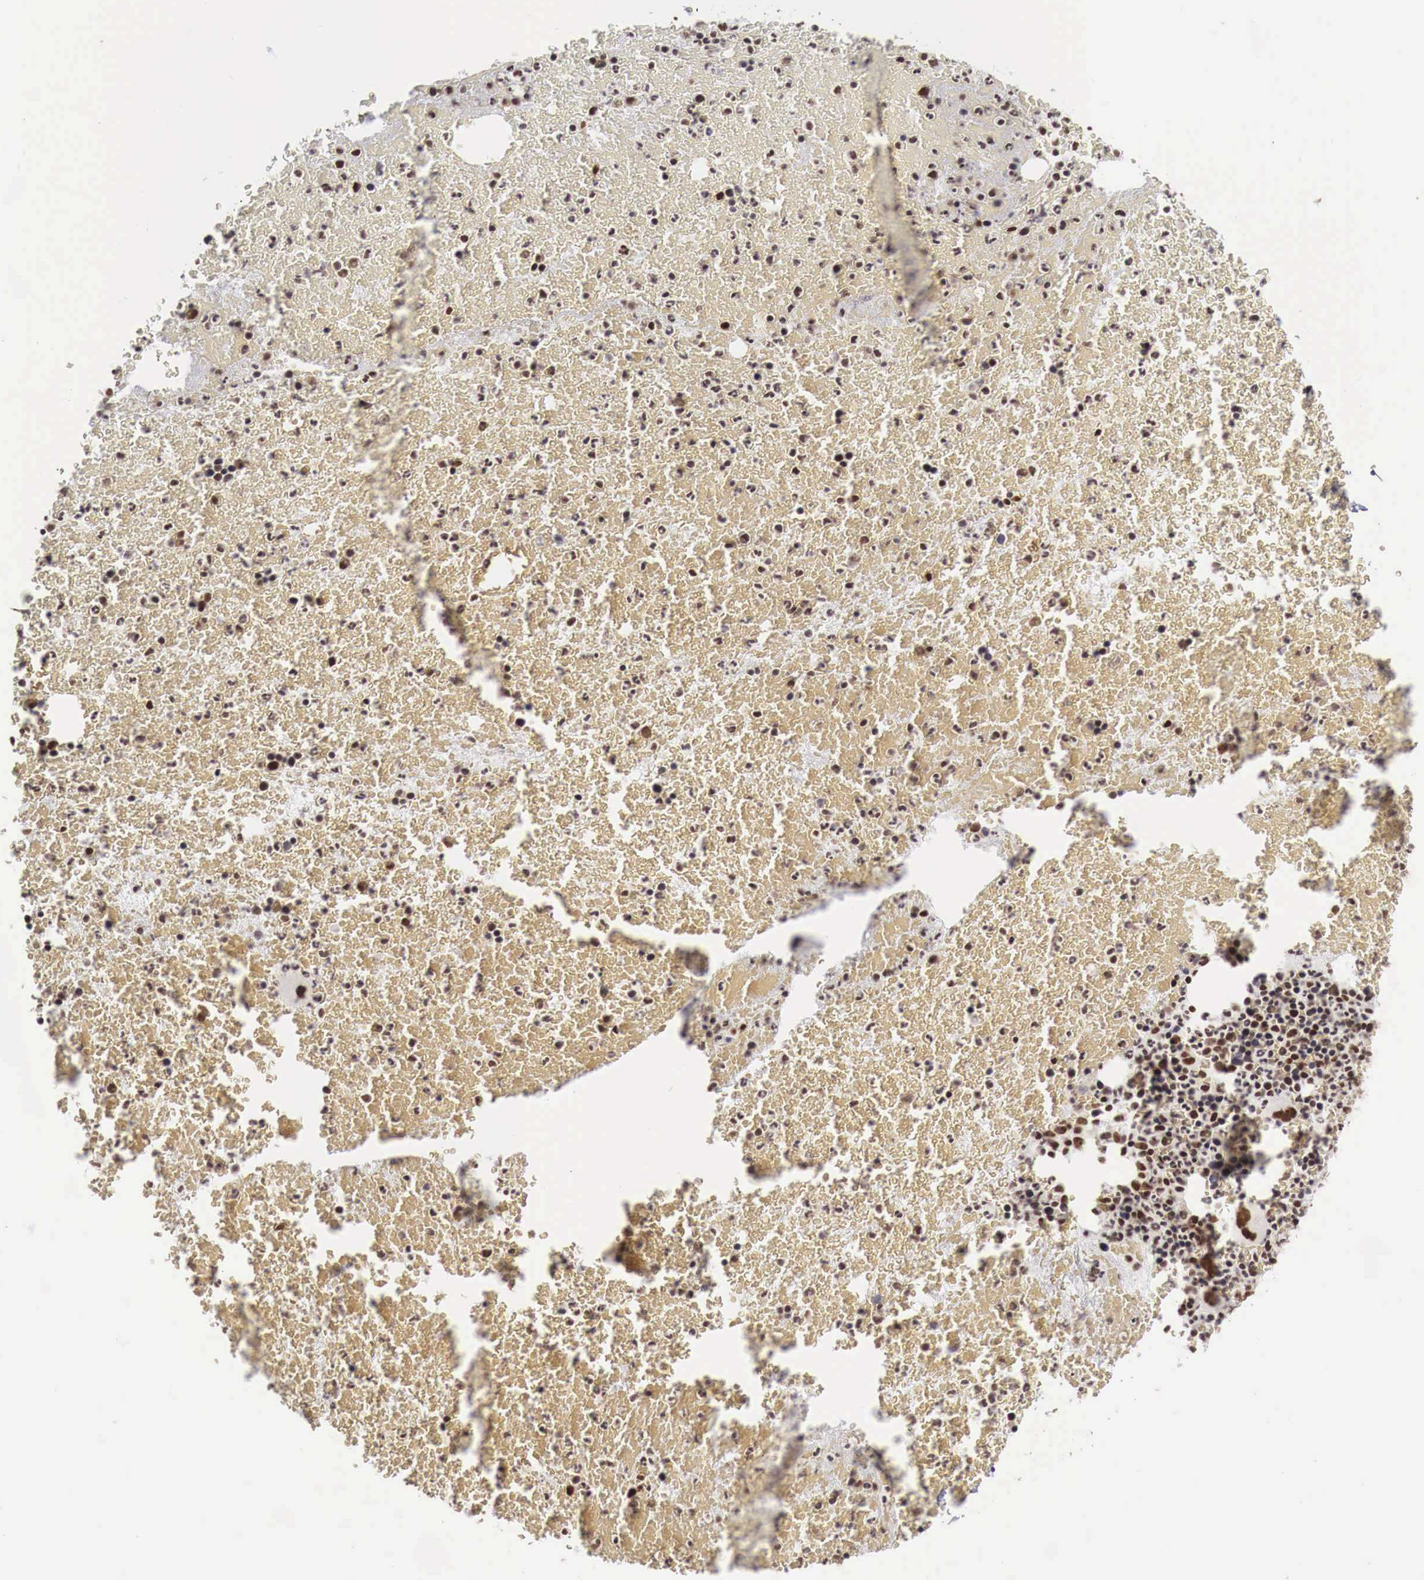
{"staining": {"intensity": "strong", "quantity": ">75%", "location": "nuclear"}, "tissue": "bone marrow", "cell_type": "Hematopoietic cells", "image_type": "normal", "snomed": [{"axis": "morphology", "description": "Normal tissue, NOS"}, {"axis": "topography", "description": "Bone marrow"}], "caption": "This micrograph exhibits immunohistochemistry (IHC) staining of unremarkable human bone marrow, with high strong nuclear expression in approximately >75% of hematopoietic cells.", "gene": "PHF14", "patient": {"sex": "female", "age": 53}}